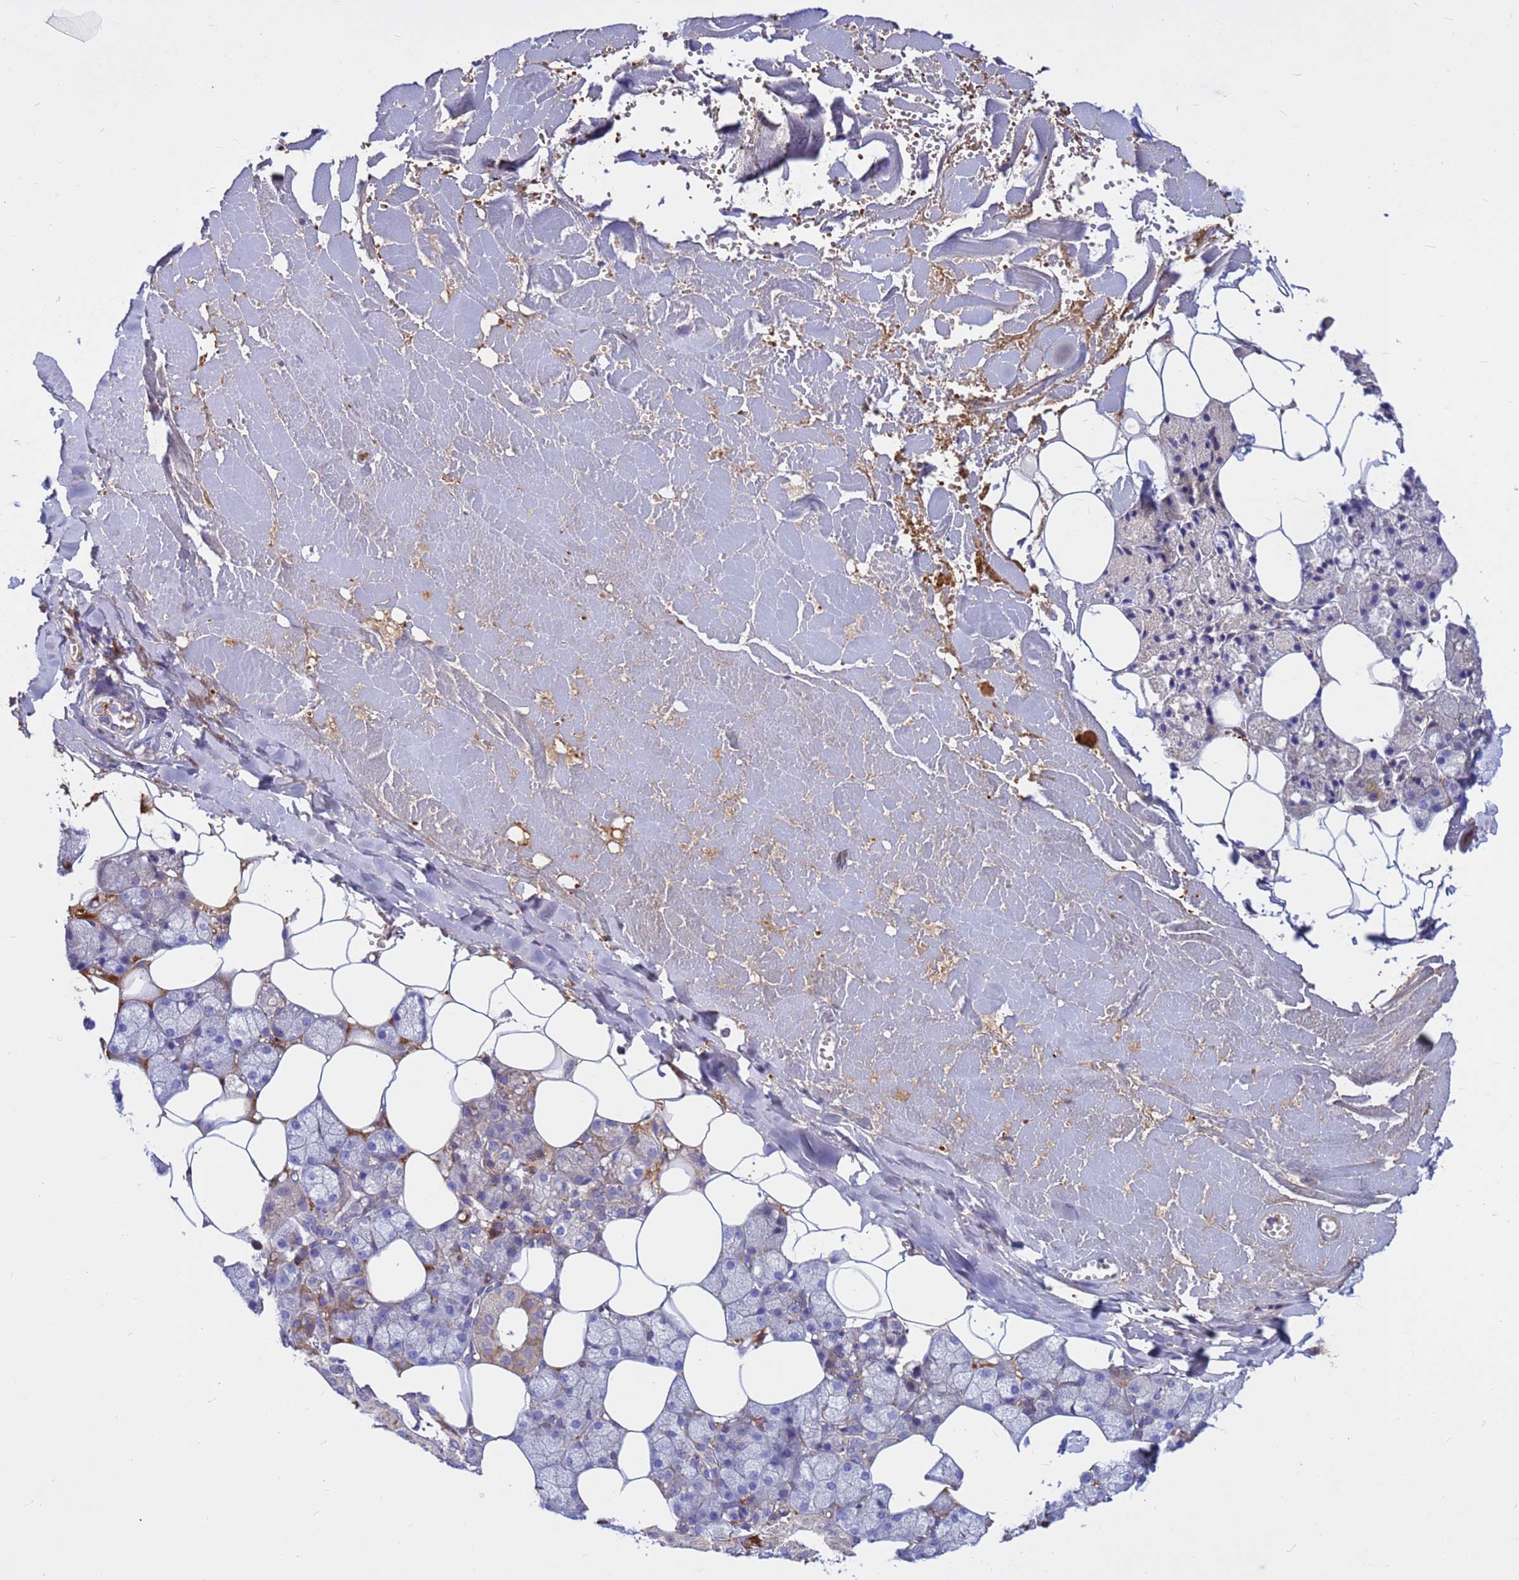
{"staining": {"intensity": "weak", "quantity": "<25%", "location": "cytoplasmic/membranous"}, "tissue": "salivary gland", "cell_type": "Glandular cells", "image_type": "normal", "snomed": [{"axis": "morphology", "description": "Normal tissue, NOS"}, {"axis": "topography", "description": "Salivary gland"}], "caption": "Immunohistochemistry image of normal salivary gland: salivary gland stained with DAB (3,3'-diaminobenzidine) reveals no significant protein positivity in glandular cells.", "gene": "CRHBP", "patient": {"sex": "male", "age": 62}}